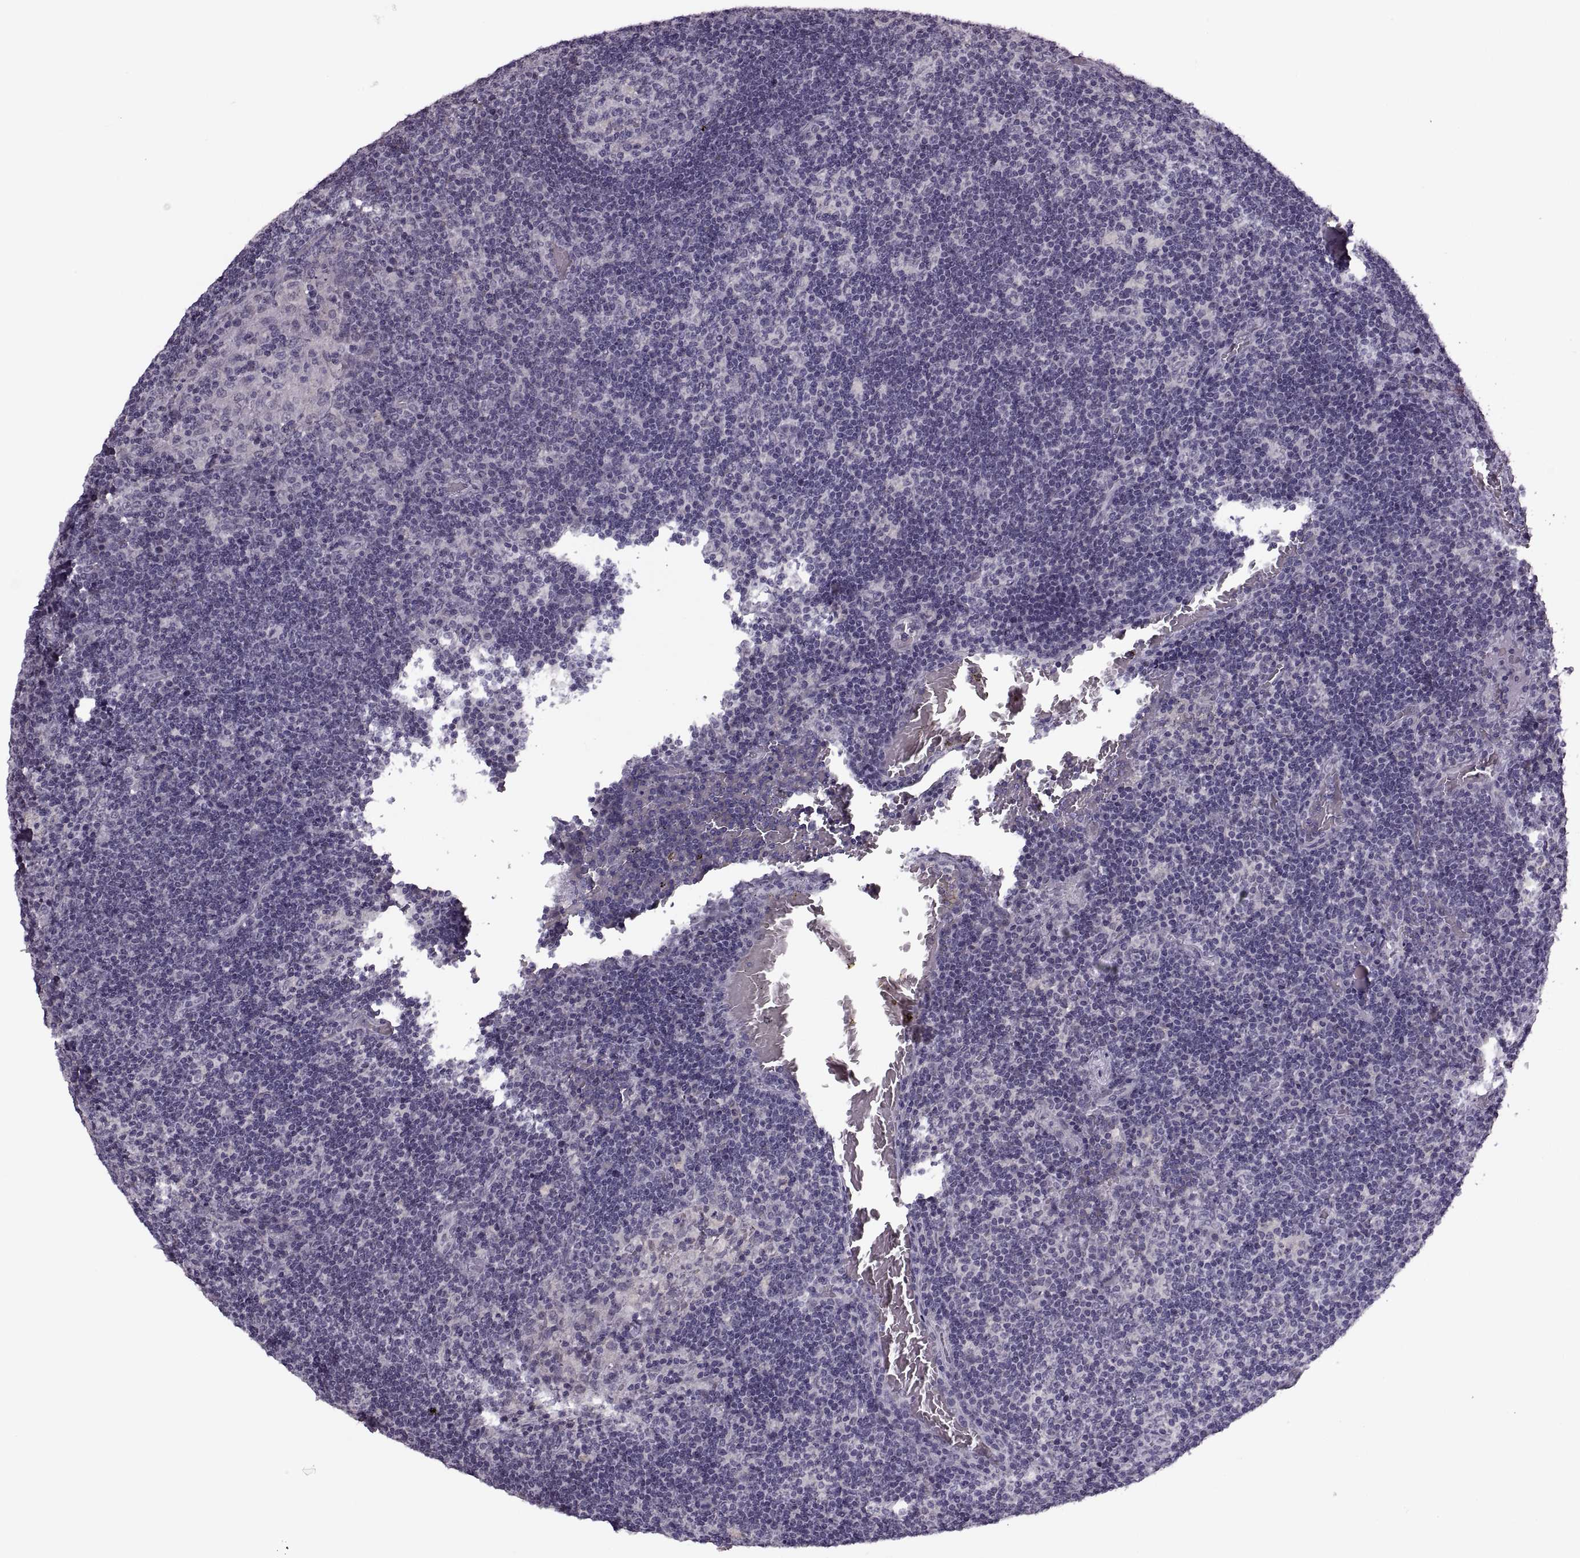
{"staining": {"intensity": "negative", "quantity": "none", "location": "none"}, "tissue": "lymph node", "cell_type": "Germinal center cells", "image_type": "normal", "snomed": [{"axis": "morphology", "description": "Normal tissue, NOS"}, {"axis": "topography", "description": "Lymph node"}], "caption": "This is an immunohistochemistry (IHC) image of benign lymph node. There is no expression in germinal center cells.", "gene": "PAGE2B", "patient": {"sex": "male", "age": 63}}